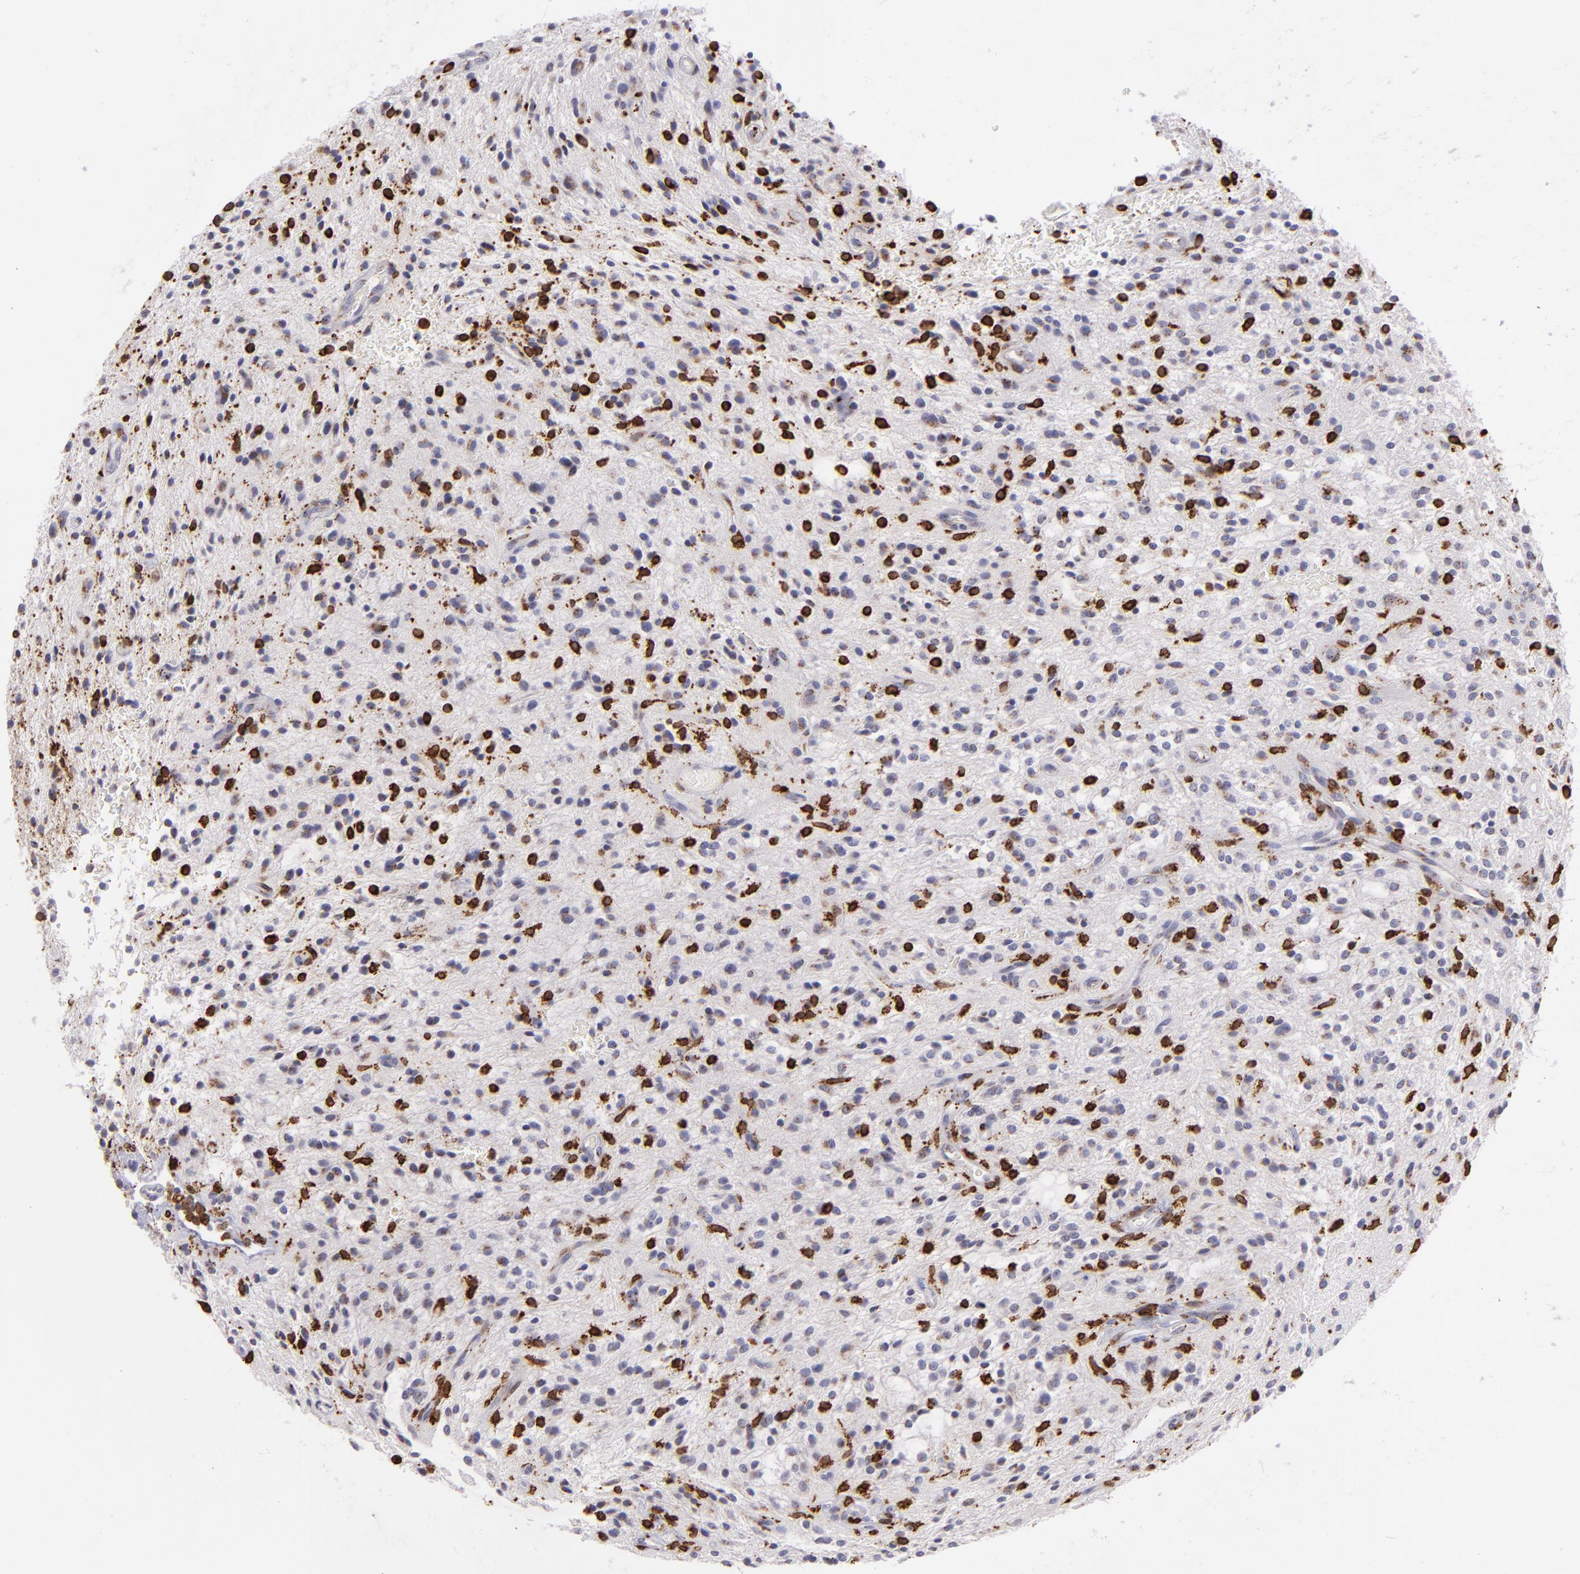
{"staining": {"intensity": "strong", "quantity": "<25%", "location": "cytoplasmic/membranous,nuclear"}, "tissue": "glioma", "cell_type": "Tumor cells", "image_type": "cancer", "snomed": [{"axis": "morphology", "description": "Glioma, malignant, NOS"}, {"axis": "topography", "description": "Cerebellum"}], "caption": "Malignant glioma stained for a protein (brown) demonstrates strong cytoplasmic/membranous and nuclear positive staining in about <25% of tumor cells.", "gene": "PTGS1", "patient": {"sex": "female", "age": 10}}